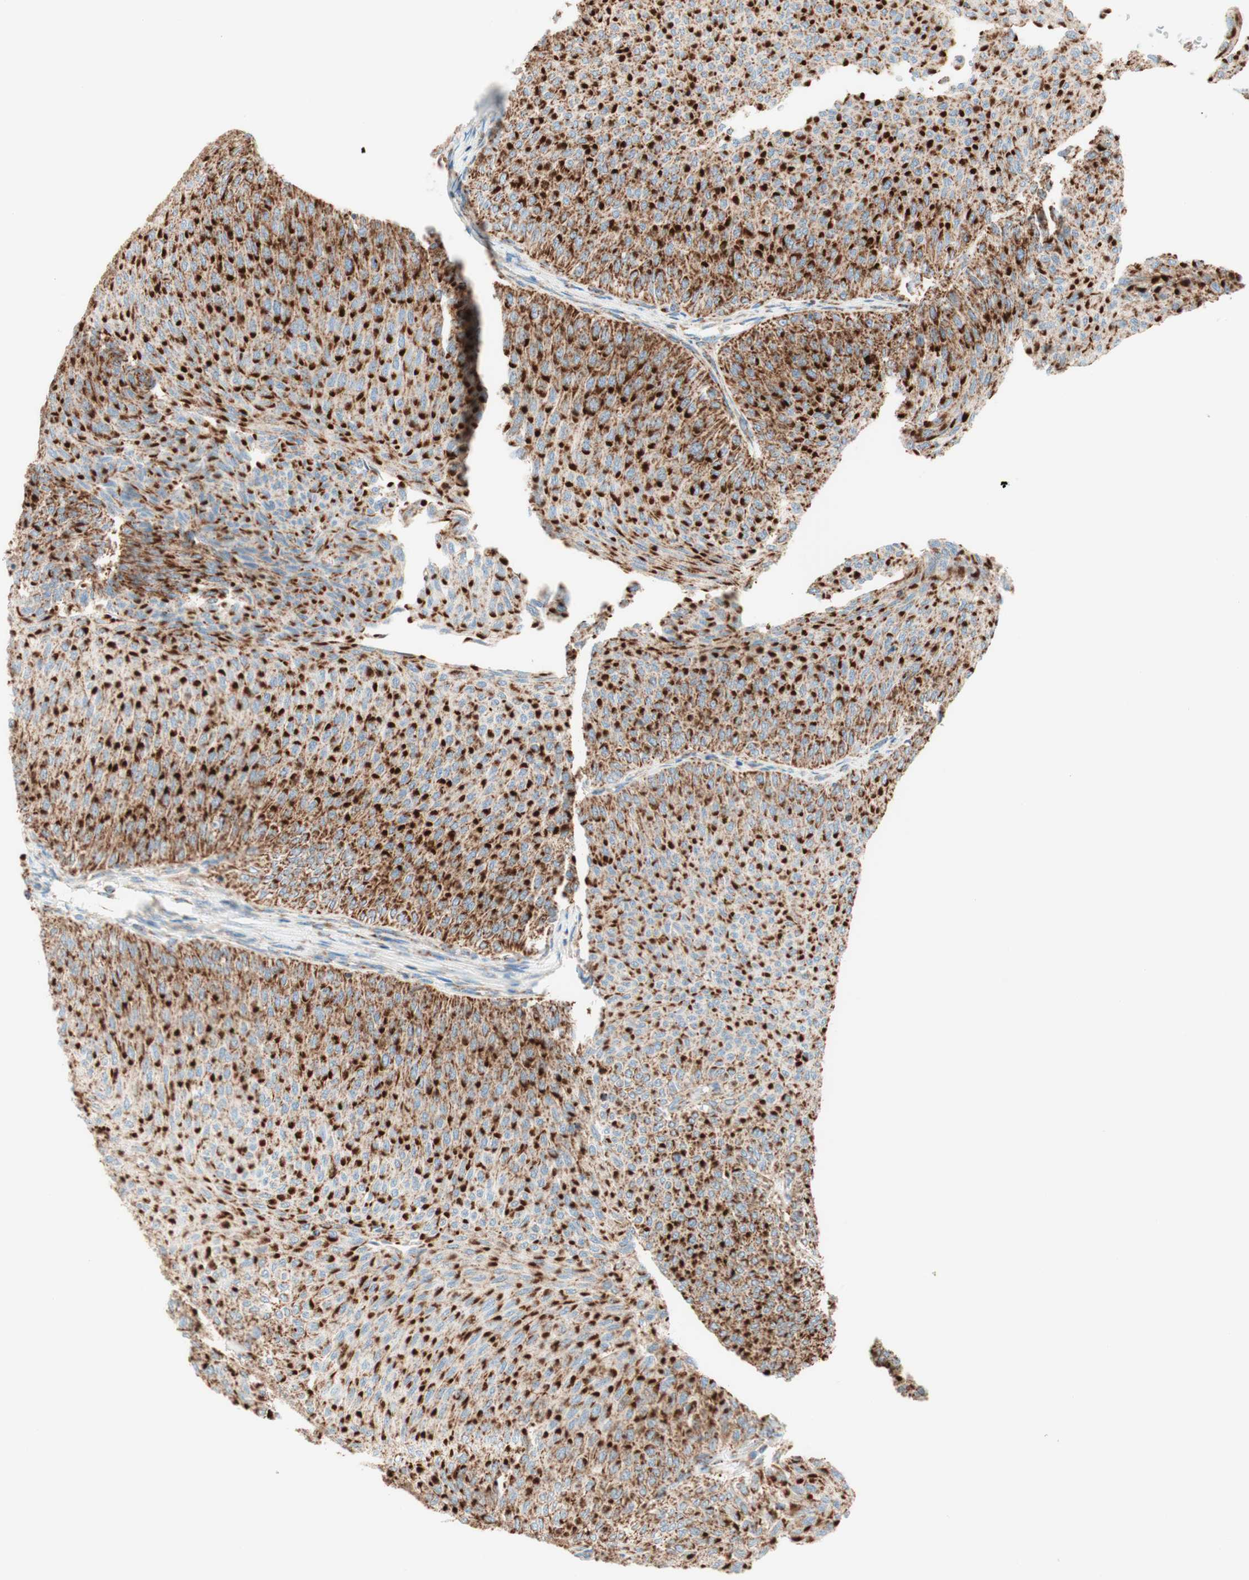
{"staining": {"intensity": "strong", "quantity": ">75%", "location": "cytoplasmic/membranous"}, "tissue": "urothelial cancer", "cell_type": "Tumor cells", "image_type": "cancer", "snomed": [{"axis": "morphology", "description": "Urothelial carcinoma, Low grade"}, {"axis": "topography", "description": "Urinary bladder"}], "caption": "Immunohistochemical staining of urothelial cancer reveals high levels of strong cytoplasmic/membranous expression in approximately >75% of tumor cells. Ihc stains the protein of interest in brown and the nuclei are stained blue.", "gene": "TOMM20", "patient": {"sex": "male", "age": 78}}